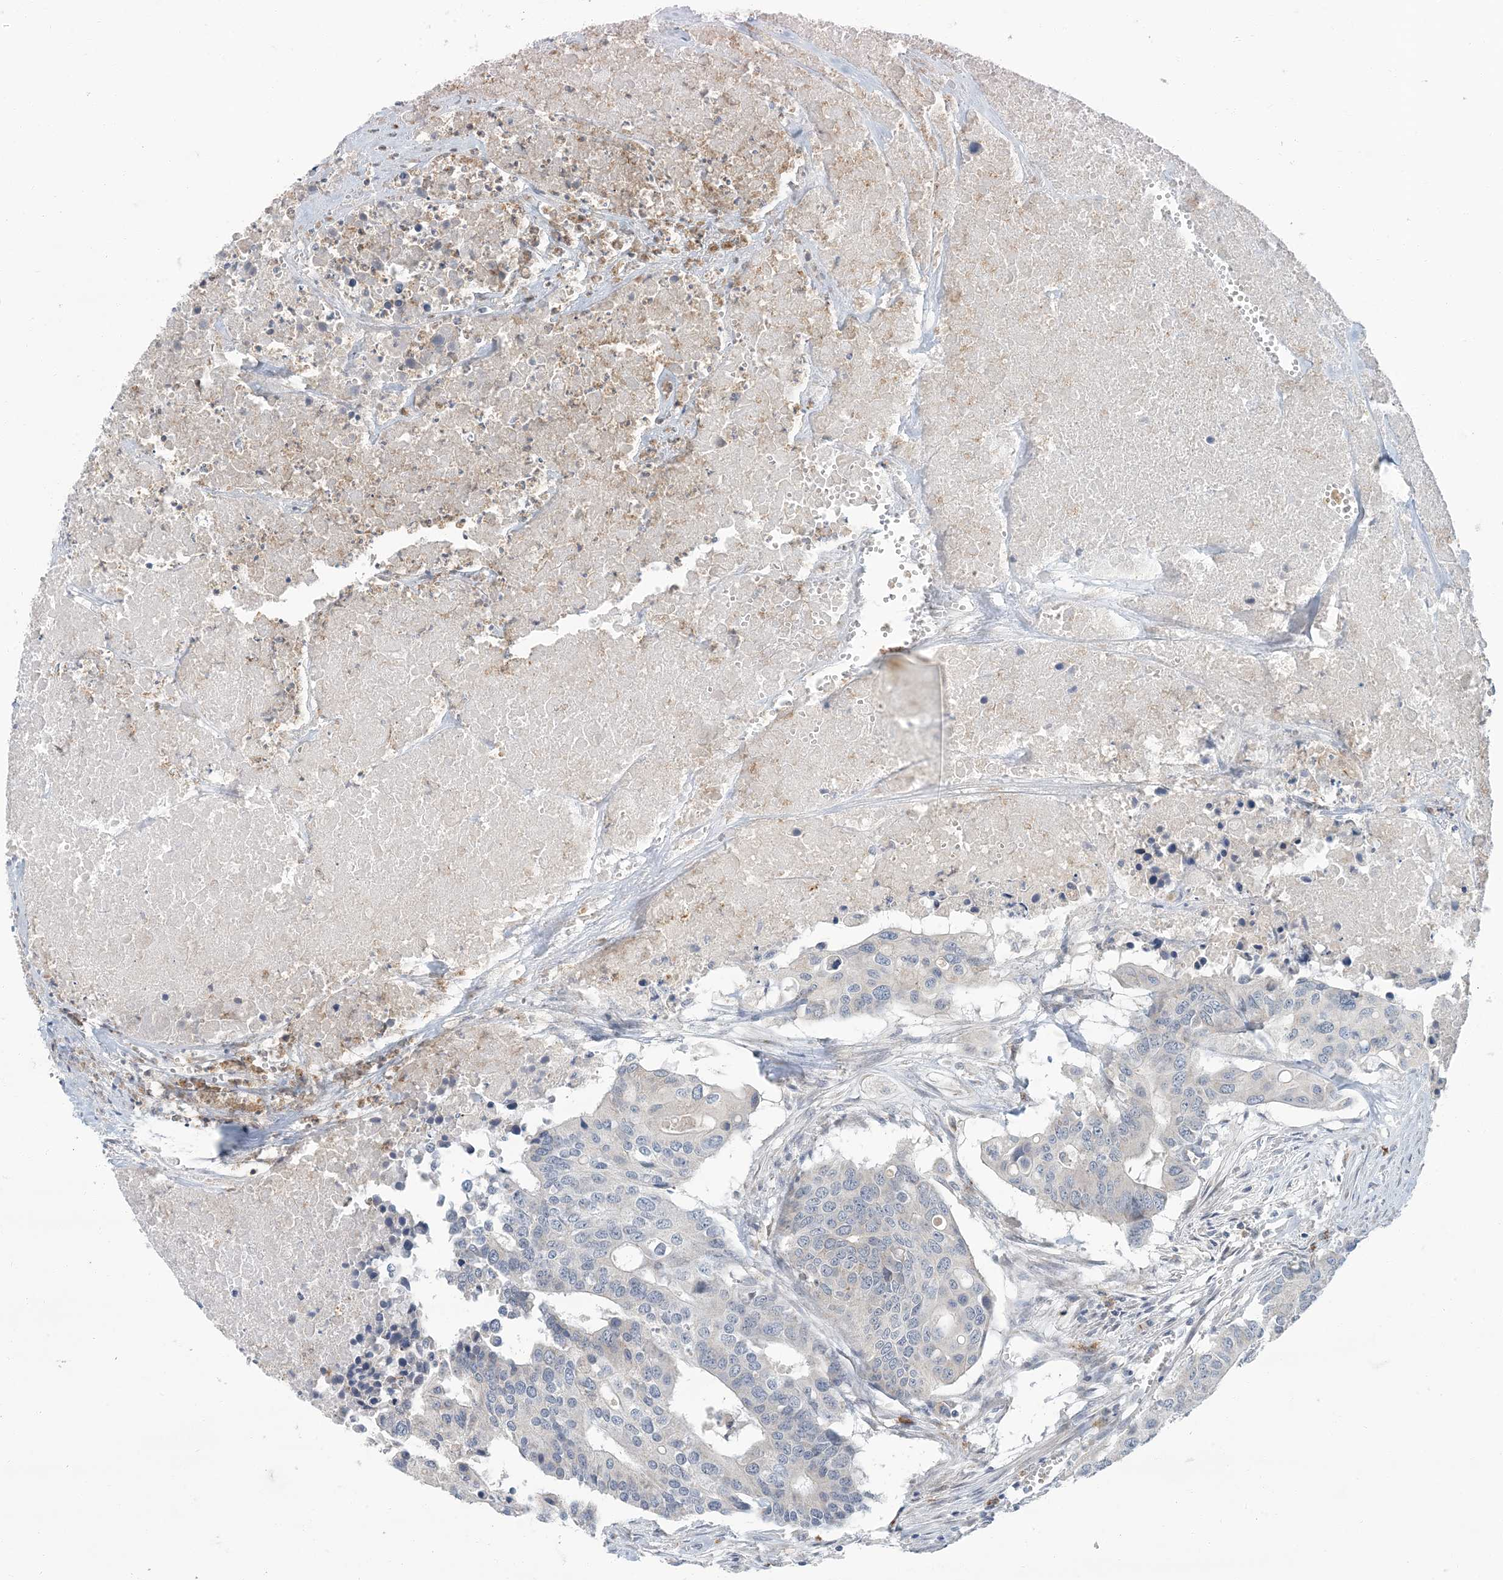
{"staining": {"intensity": "negative", "quantity": "none", "location": "none"}, "tissue": "colorectal cancer", "cell_type": "Tumor cells", "image_type": "cancer", "snomed": [{"axis": "morphology", "description": "Adenocarcinoma, NOS"}, {"axis": "topography", "description": "Colon"}], "caption": "Tumor cells show no significant protein positivity in adenocarcinoma (colorectal).", "gene": "EPHA4", "patient": {"sex": "male", "age": 77}}